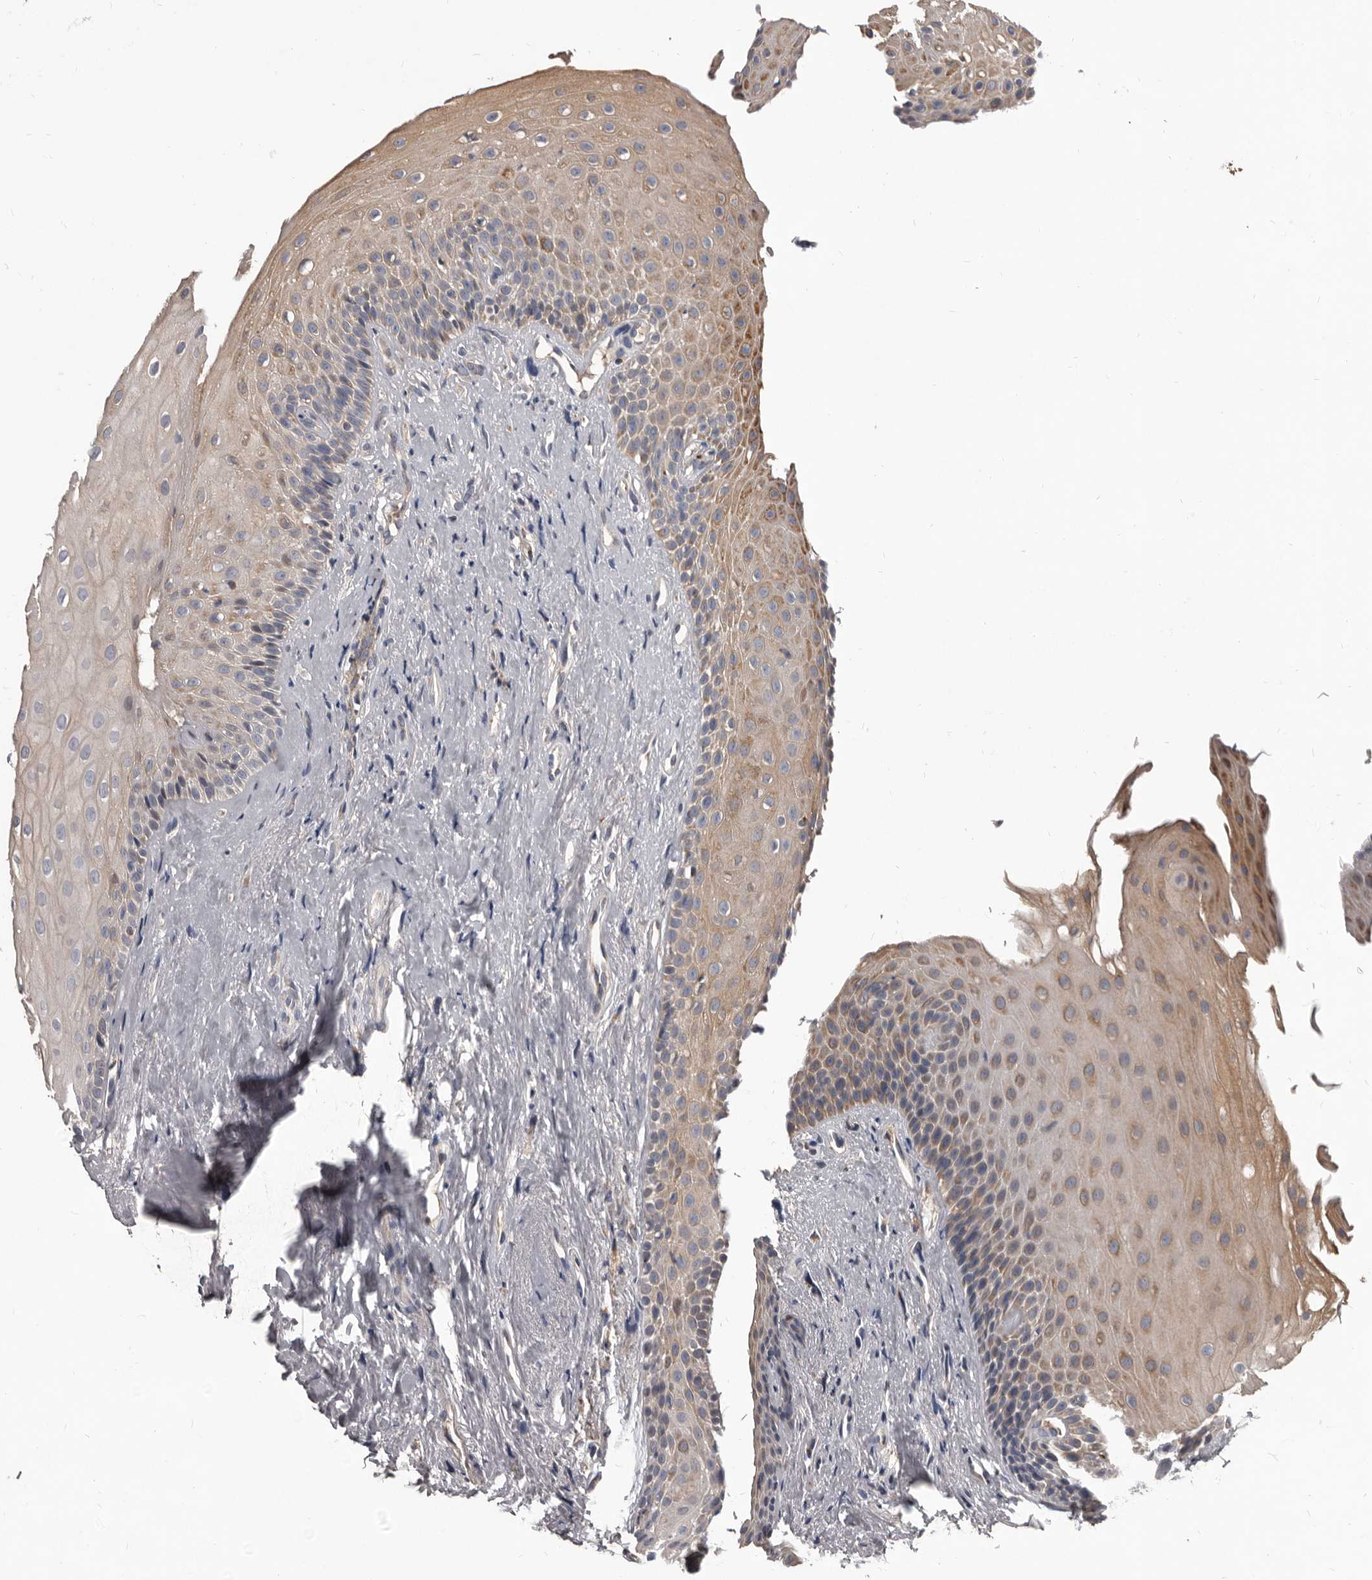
{"staining": {"intensity": "moderate", "quantity": "25%-75%", "location": "cytoplasmic/membranous"}, "tissue": "oral mucosa", "cell_type": "Squamous epithelial cells", "image_type": "normal", "snomed": [{"axis": "morphology", "description": "Normal tissue, NOS"}, {"axis": "topography", "description": "Oral tissue"}], "caption": "A brown stain highlights moderate cytoplasmic/membranous expression of a protein in squamous epithelial cells of unremarkable human oral mucosa. The protein of interest is stained brown, and the nuclei are stained in blue (DAB (3,3'-diaminobenzidine) IHC with brightfield microscopy, high magnification).", "gene": "ALDH5A1", "patient": {"sex": "female", "age": 63}}